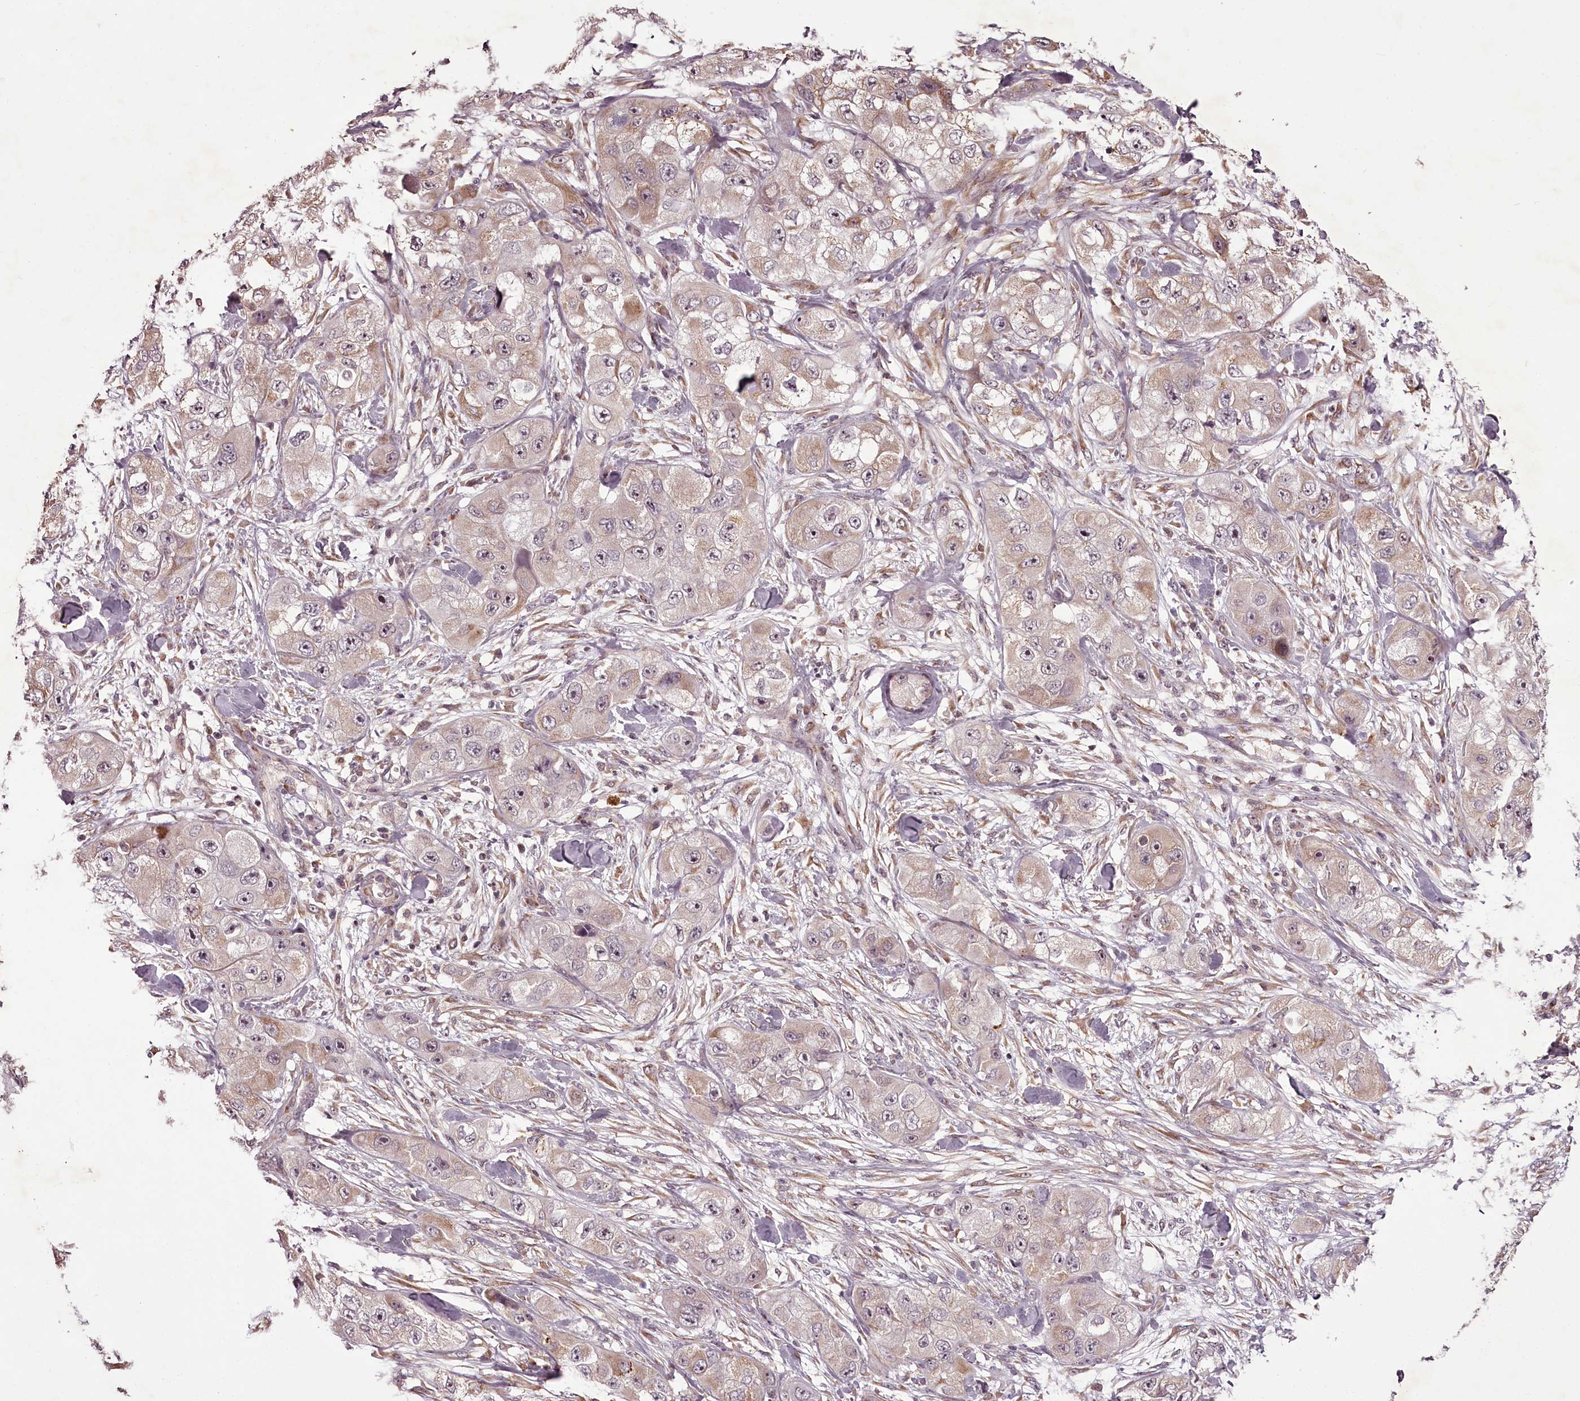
{"staining": {"intensity": "moderate", "quantity": "<25%", "location": "cytoplasmic/membranous,nuclear"}, "tissue": "skin cancer", "cell_type": "Tumor cells", "image_type": "cancer", "snomed": [{"axis": "morphology", "description": "Squamous cell carcinoma, NOS"}, {"axis": "topography", "description": "Skin"}, {"axis": "topography", "description": "Subcutis"}], "caption": "A brown stain labels moderate cytoplasmic/membranous and nuclear expression of a protein in human squamous cell carcinoma (skin) tumor cells. (Brightfield microscopy of DAB IHC at high magnification).", "gene": "CCDC92", "patient": {"sex": "male", "age": 73}}